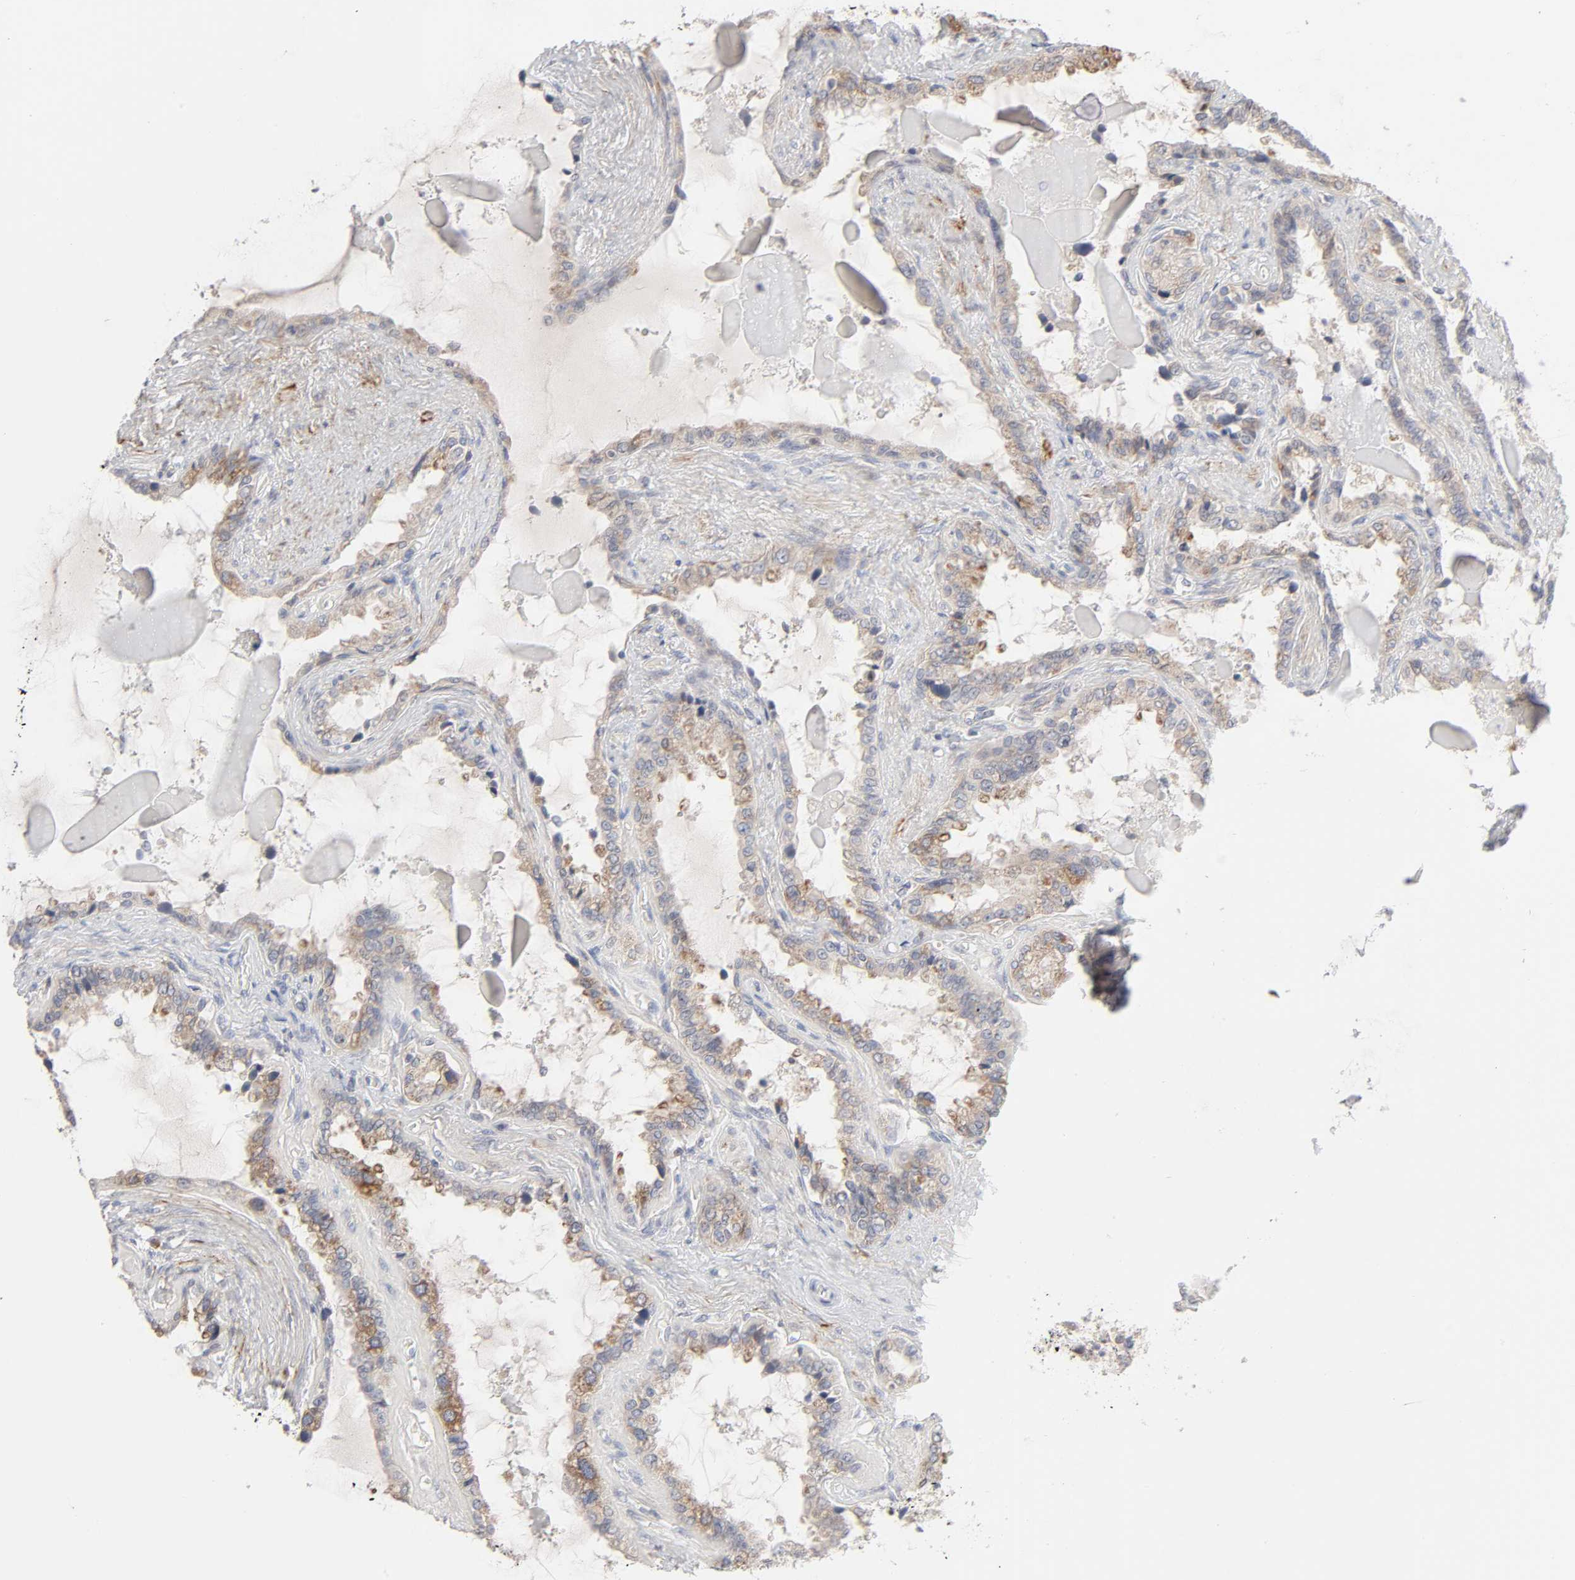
{"staining": {"intensity": "weak", "quantity": ">75%", "location": "cytoplasmic/membranous"}, "tissue": "seminal vesicle", "cell_type": "Glandular cells", "image_type": "normal", "snomed": [{"axis": "morphology", "description": "Normal tissue, NOS"}, {"axis": "morphology", "description": "Inflammation, NOS"}, {"axis": "topography", "description": "Urinary bladder"}, {"axis": "topography", "description": "Prostate"}, {"axis": "topography", "description": "Seminal veicle"}], "caption": "An image showing weak cytoplasmic/membranous positivity in about >75% of glandular cells in normal seminal vesicle, as visualized by brown immunohistochemical staining.", "gene": "IL4R", "patient": {"sex": "male", "age": 82}}